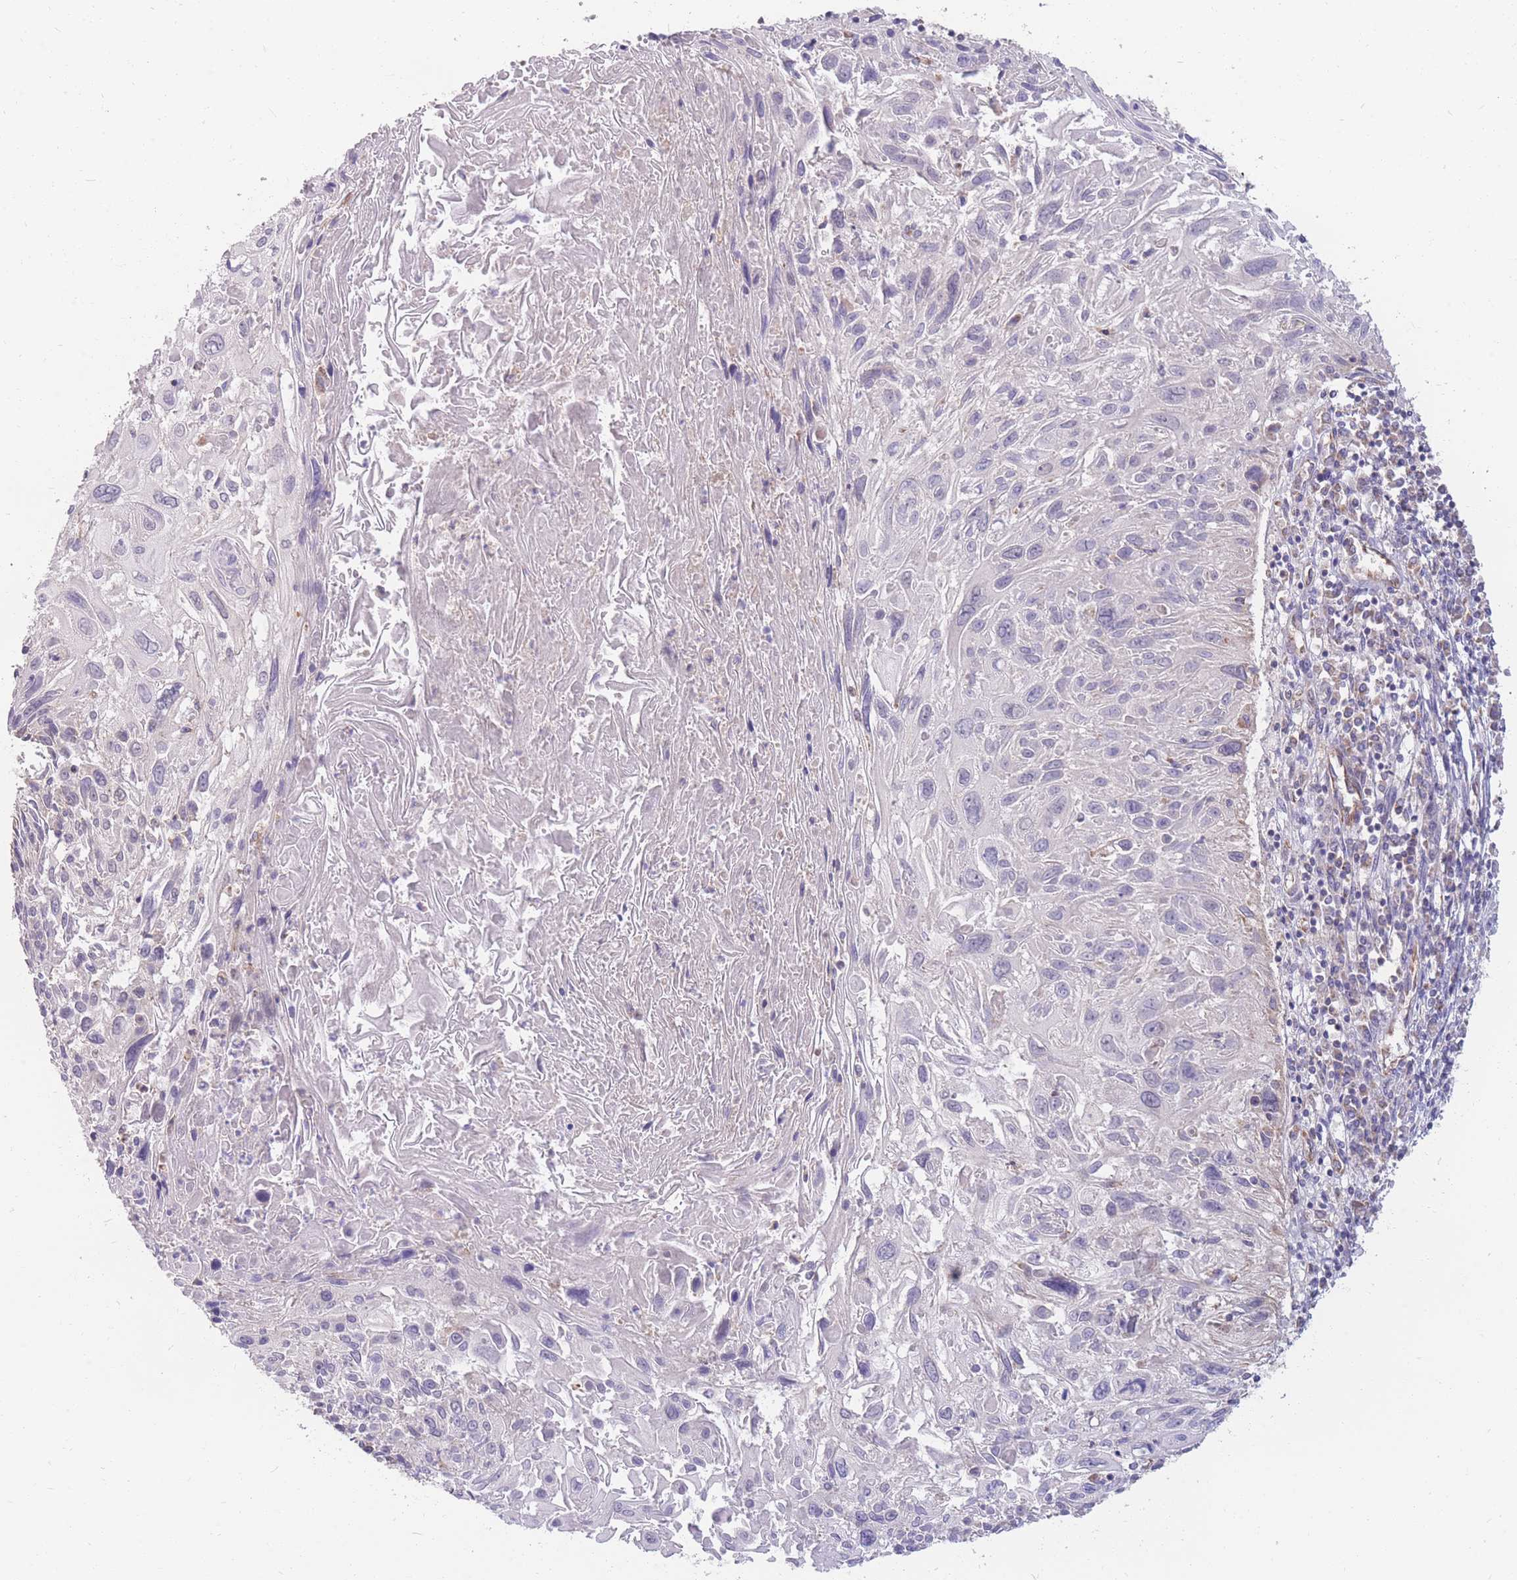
{"staining": {"intensity": "negative", "quantity": "none", "location": "none"}, "tissue": "cervical cancer", "cell_type": "Tumor cells", "image_type": "cancer", "snomed": [{"axis": "morphology", "description": "Squamous cell carcinoma, NOS"}, {"axis": "topography", "description": "Cervix"}], "caption": "The immunohistochemistry (IHC) histopathology image has no significant staining in tumor cells of squamous cell carcinoma (cervical) tissue.", "gene": "MRPS9", "patient": {"sex": "female", "age": 51}}